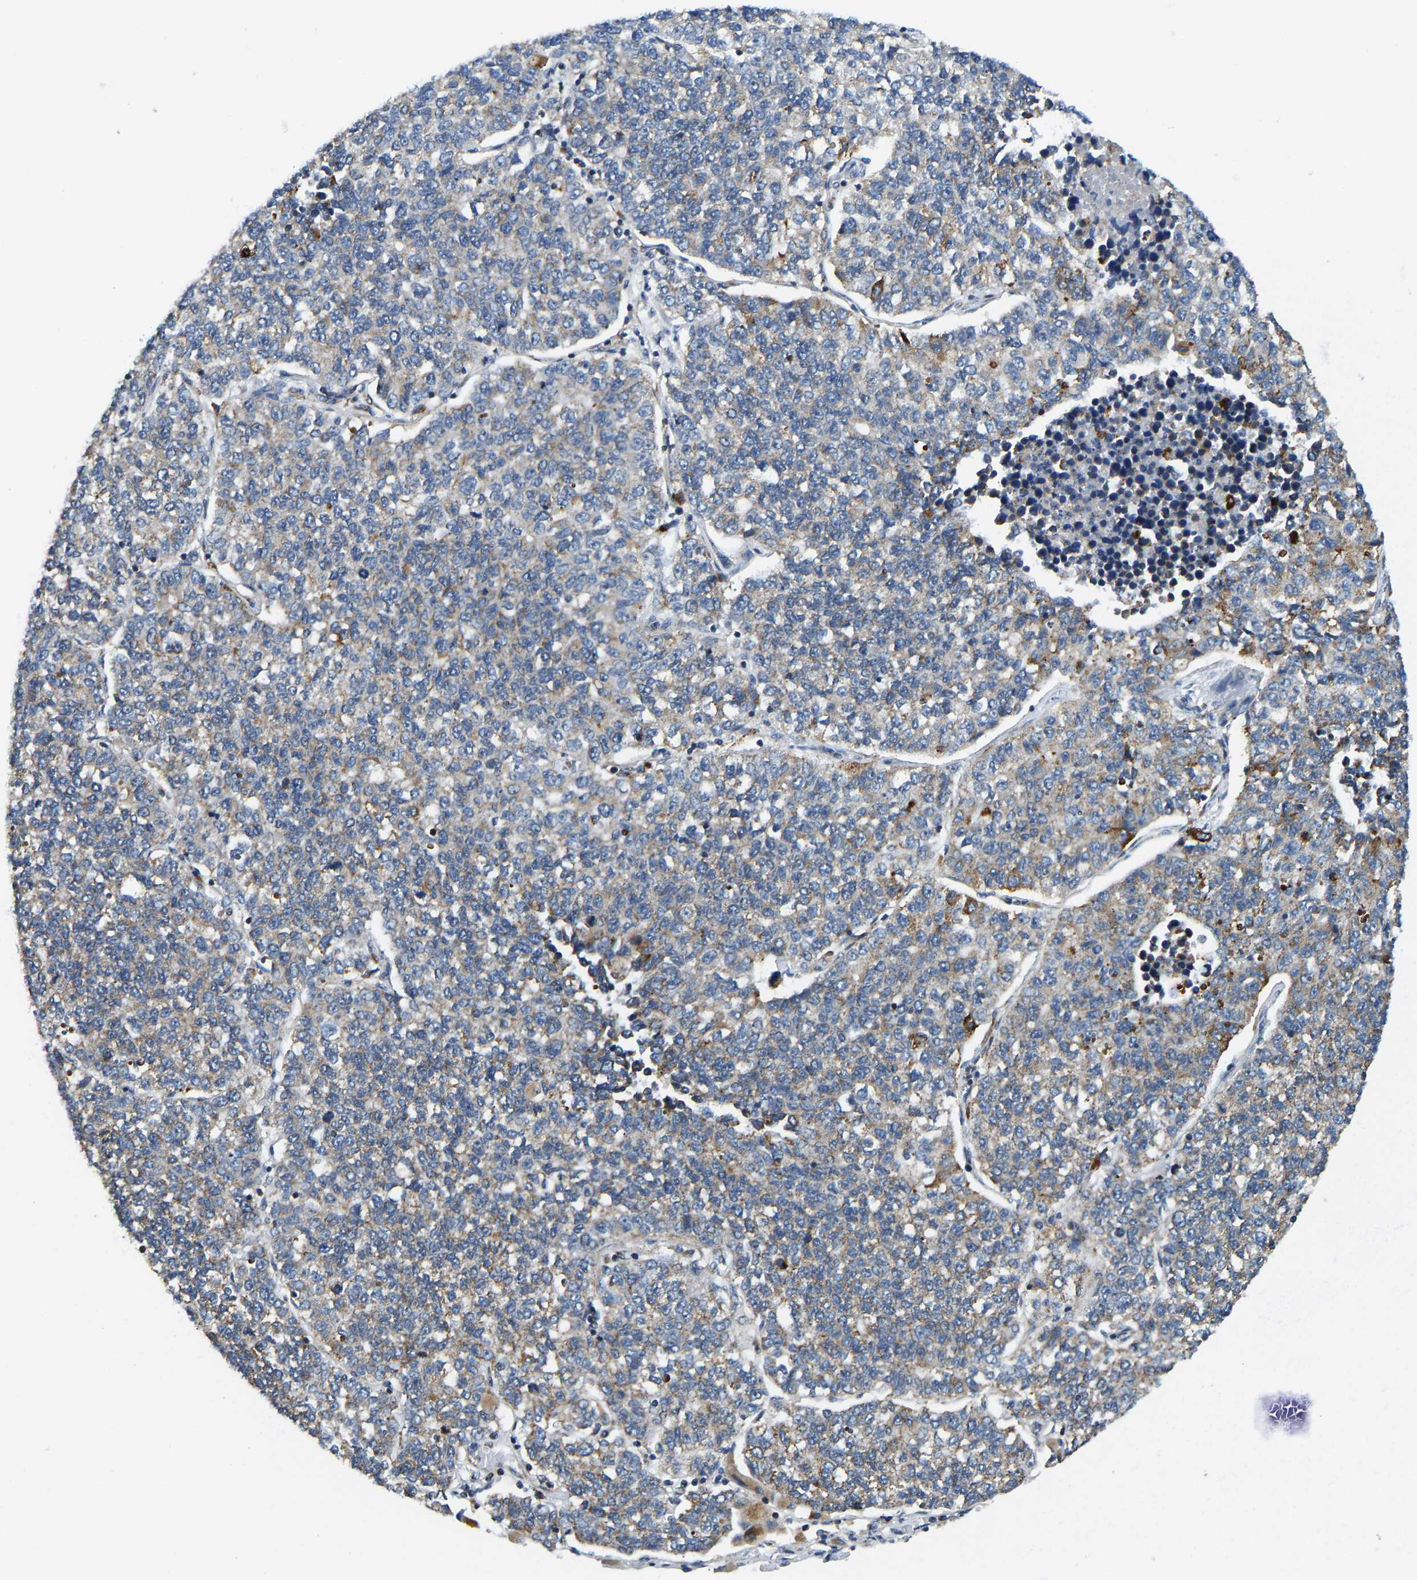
{"staining": {"intensity": "weak", "quantity": ">75%", "location": "cytoplasmic/membranous"}, "tissue": "lung cancer", "cell_type": "Tumor cells", "image_type": "cancer", "snomed": [{"axis": "morphology", "description": "Adenocarcinoma, NOS"}, {"axis": "topography", "description": "Lung"}], "caption": "Protein analysis of lung cancer tissue displays weak cytoplasmic/membranous staining in approximately >75% of tumor cells.", "gene": "GIMAP7", "patient": {"sex": "male", "age": 49}}